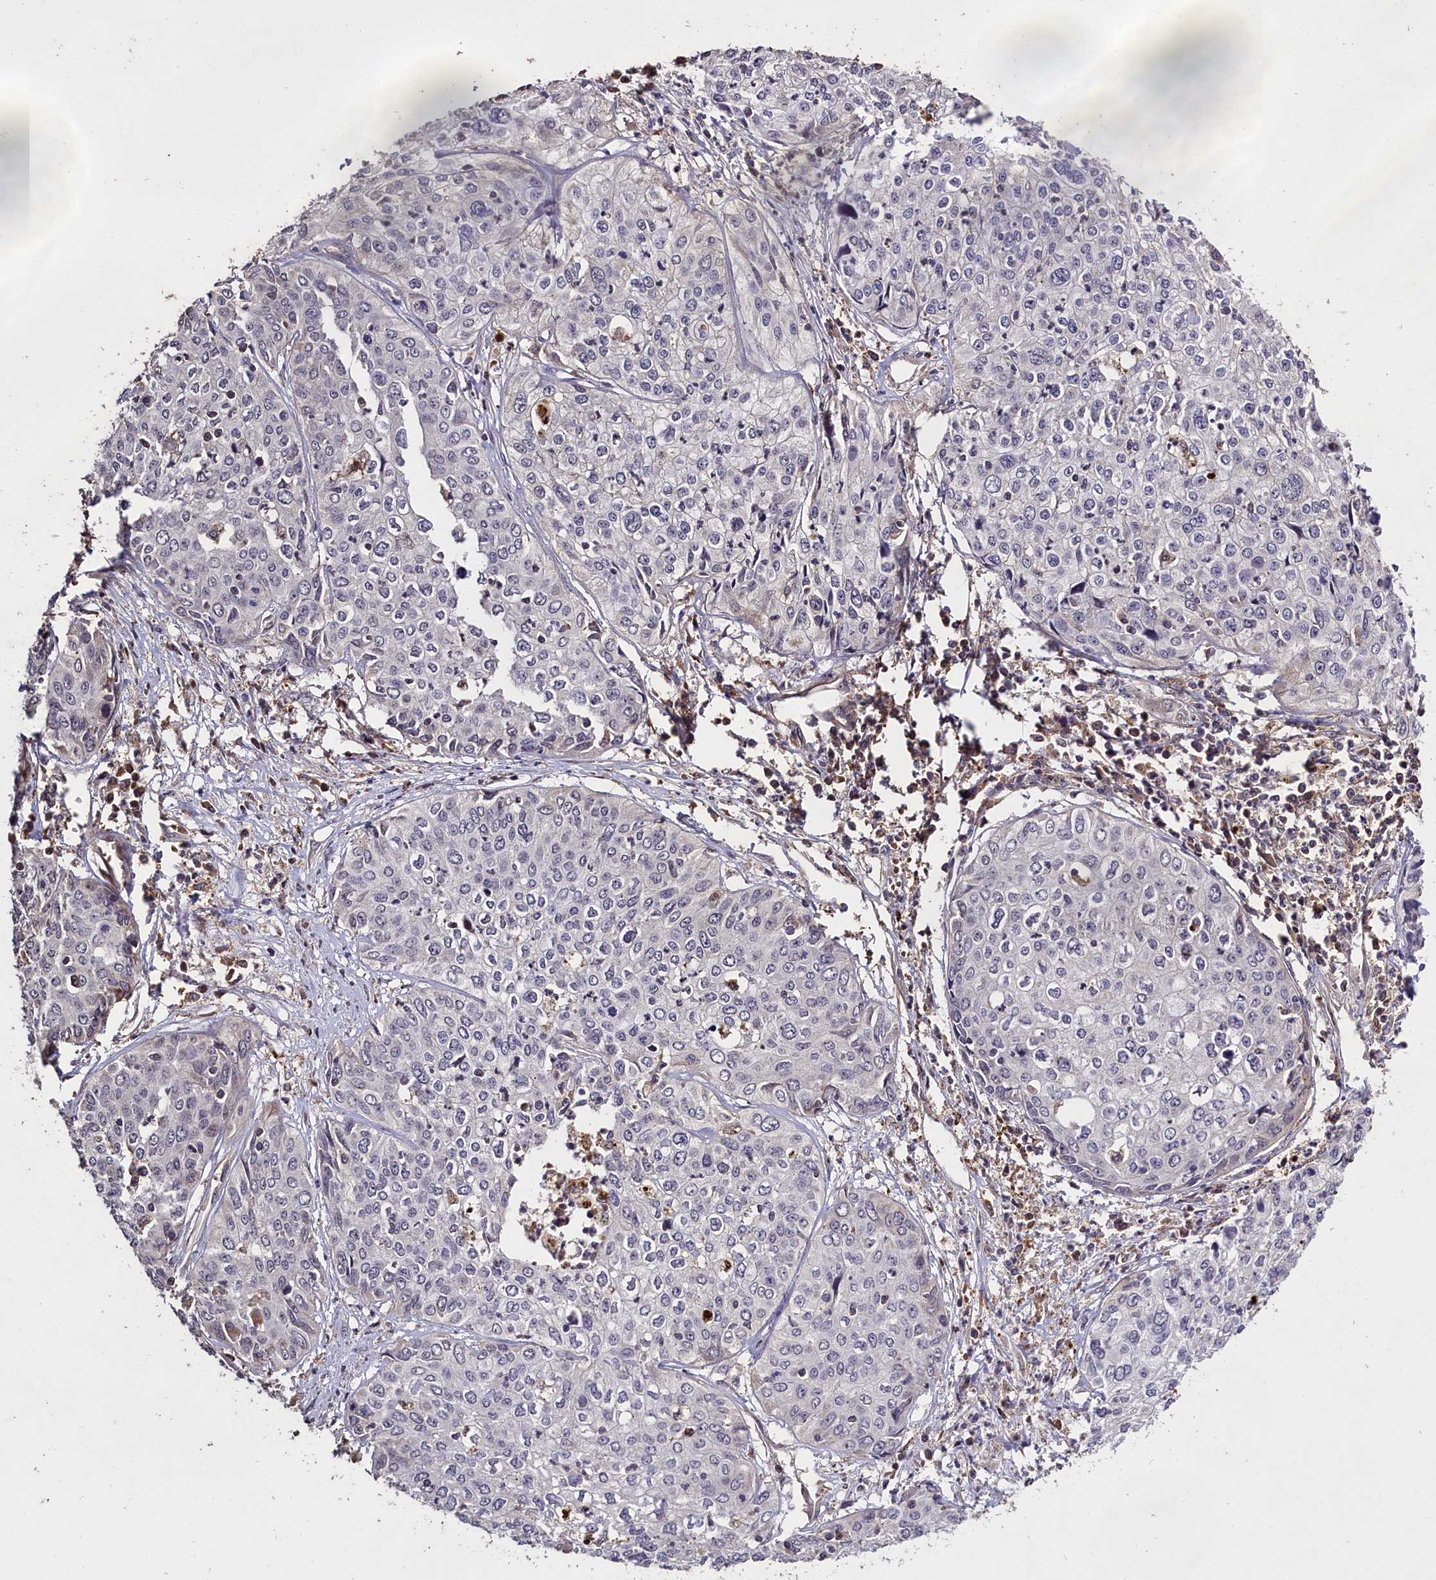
{"staining": {"intensity": "negative", "quantity": "none", "location": "none"}, "tissue": "cervical cancer", "cell_type": "Tumor cells", "image_type": "cancer", "snomed": [{"axis": "morphology", "description": "Squamous cell carcinoma, NOS"}, {"axis": "topography", "description": "Cervix"}], "caption": "IHC photomicrograph of neoplastic tissue: cervical cancer (squamous cell carcinoma) stained with DAB (3,3'-diaminobenzidine) displays no significant protein positivity in tumor cells.", "gene": "CLRN2", "patient": {"sex": "female", "age": 31}}